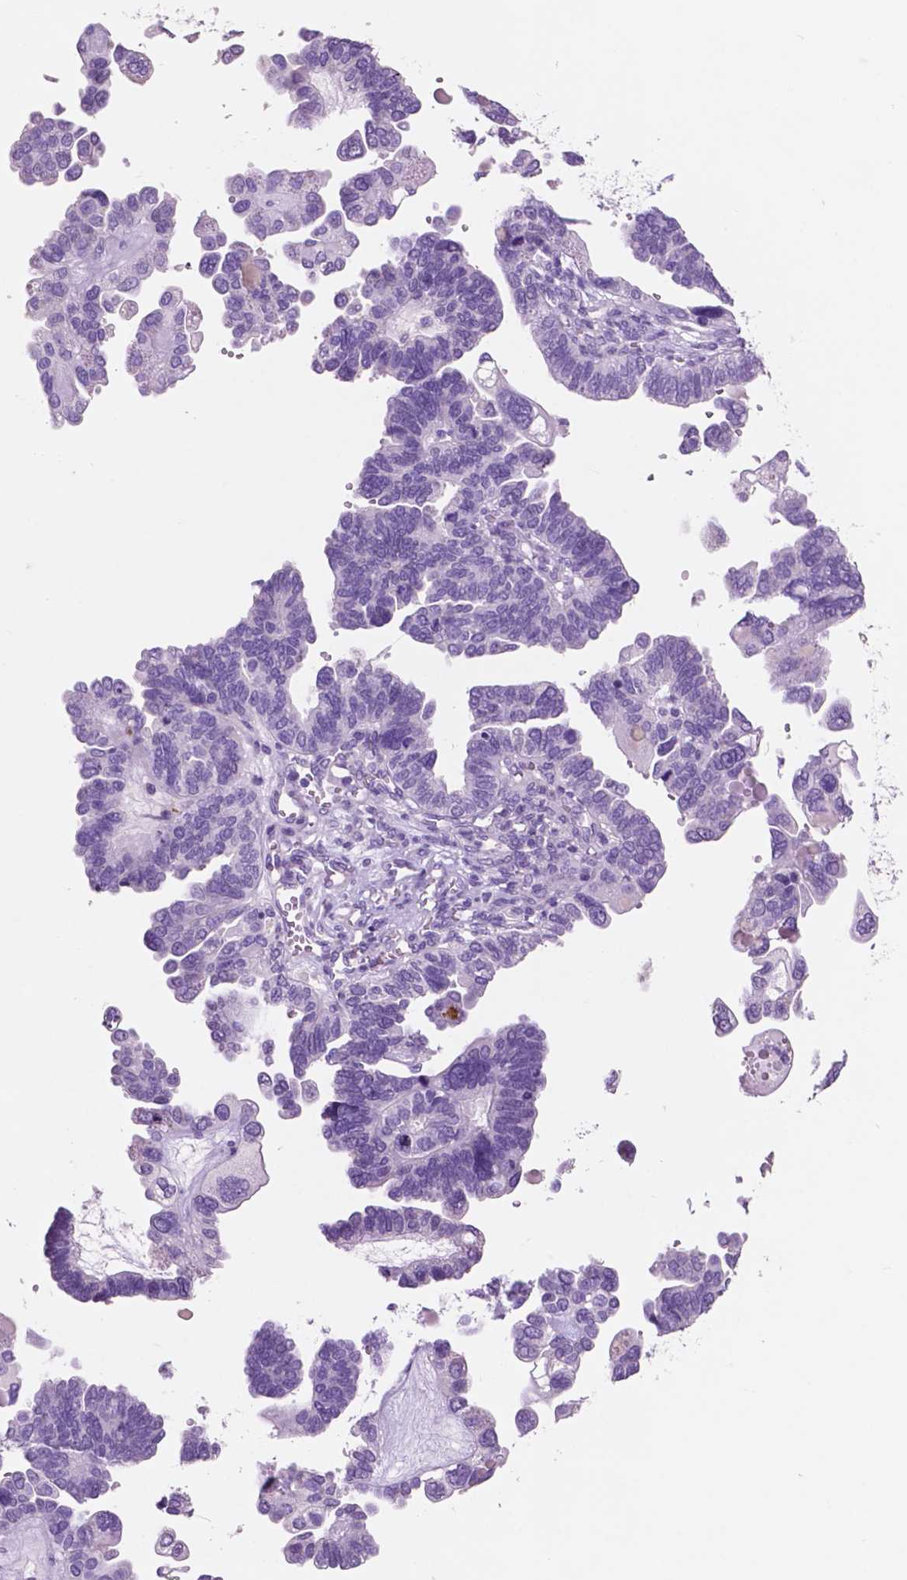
{"staining": {"intensity": "negative", "quantity": "none", "location": "none"}, "tissue": "ovarian cancer", "cell_type": "Tumor cells", "image_type": "cancer", "snomed": [{"axis": "morphology", "description": "Cystadenocarcinoma, serous, NOS"}, {"axis": "topography", "description": "Ovary"}], "caption": "Immunohistochemical staining of human ovarian cancer exhibits no significant positivity in tumor cells.", "gene": "IDO1", "patient": {"sex": "female", "age": 51}}